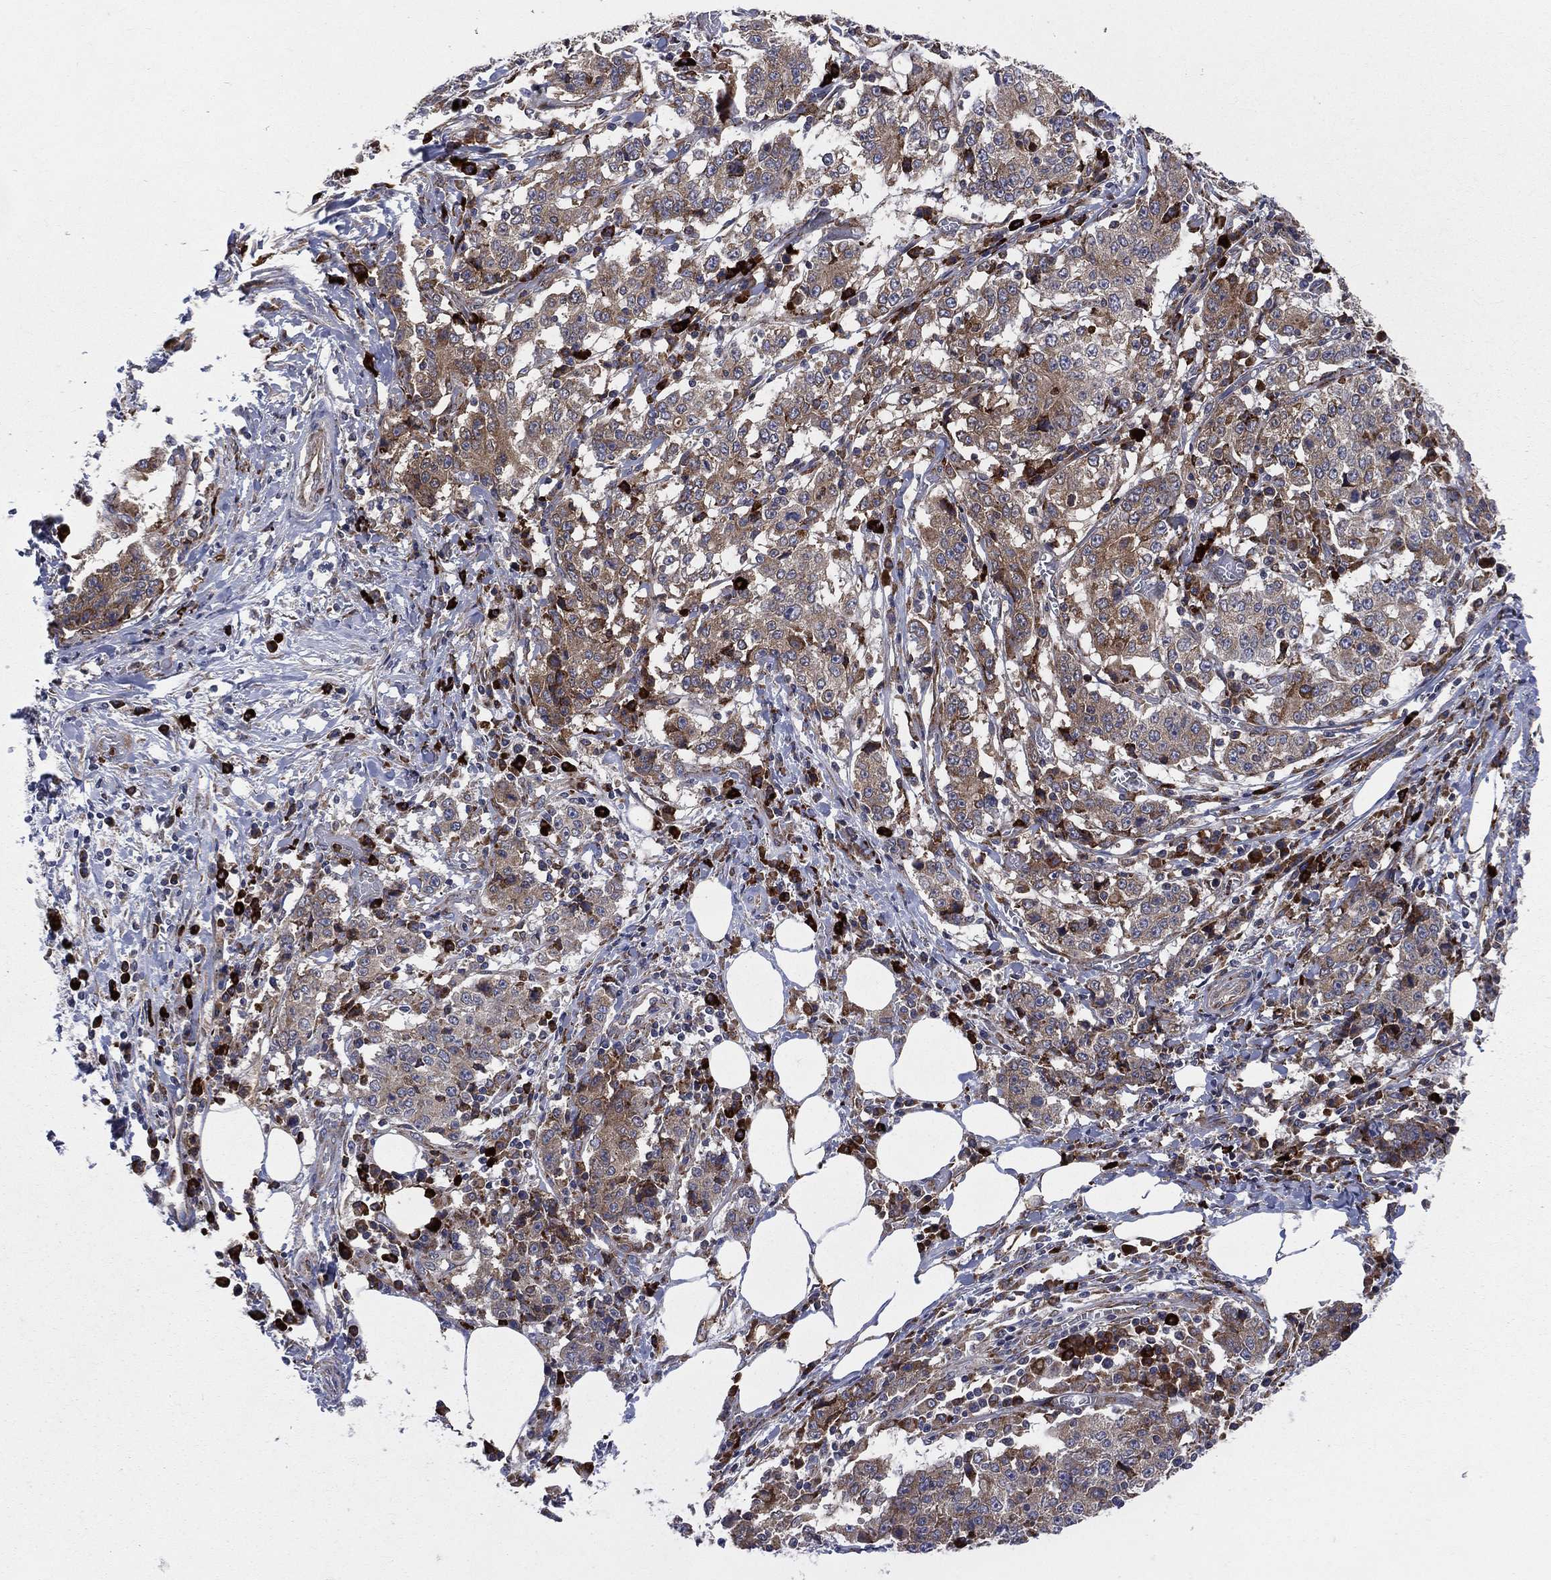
{"staining": {"intensity": "strong", "quantity": ">75%", "location": "cytoplasmic/membranous"}, "tissue": "stomach cancer", "cell_type": "Tumor cells", "image_type": "cancer", "snomed": [{"axis": "morphology", "description": "Adenocarcinoma, NOS"}, {"axis": "topography", "description": "Stomach"}], "caption": "Stomach cancer (adenocarcinoma) was stained to show a protein in brown. There is high levels of strong cytoplasmic/membranous positivity in approximately >75% of tumor cells. The staining is performed using DAB (3,3'-diaminobenzidine) brown chromogen to label protein expression. The nuclei are counter-stained blue using hematoxylin.", "gene": "CCDC159", "patient": {"sex": "male", "age": 59}}